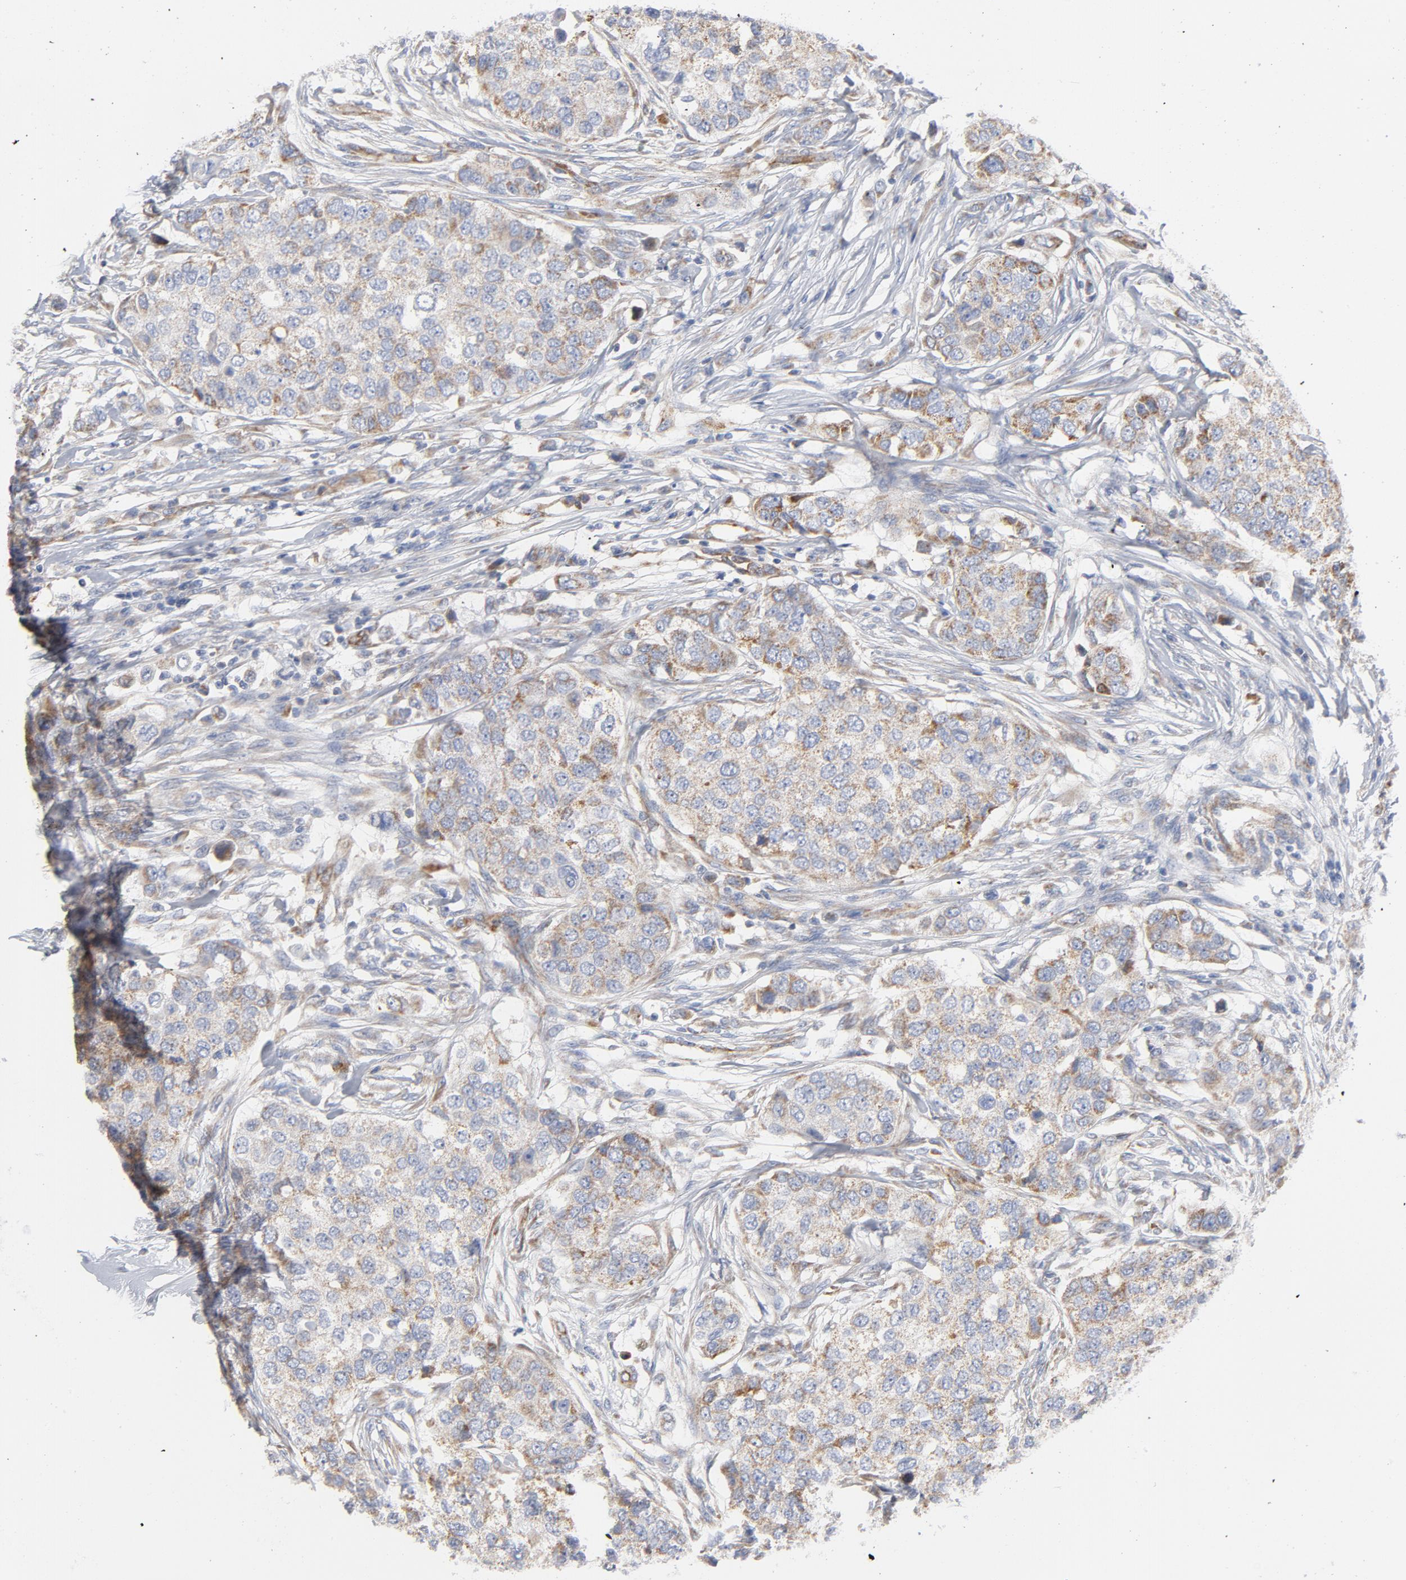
{"staining": {"intensity": "weak", "quantity": ">75%", "location": "cytoplasmic/membranous"}, "tissue": "breast cancer", "cell_type": "Tumor cells", "image_type": "cancer", "snomed": [{"axis": "morphology", "description": "Normal tissue, NOS"}, {"axis": "morphology", "description": "Duct carcinoma"}, {"axis": "topography", "description": "Breast"}], "caption": "Breast intraductal carcinoma stained with a brown dye shows weak cytoplasmic/membranous positive positivity in approximately >75% of tumor cells.", "gene": "OXA1L", "patient": {"sex": "female", "age": 49}}